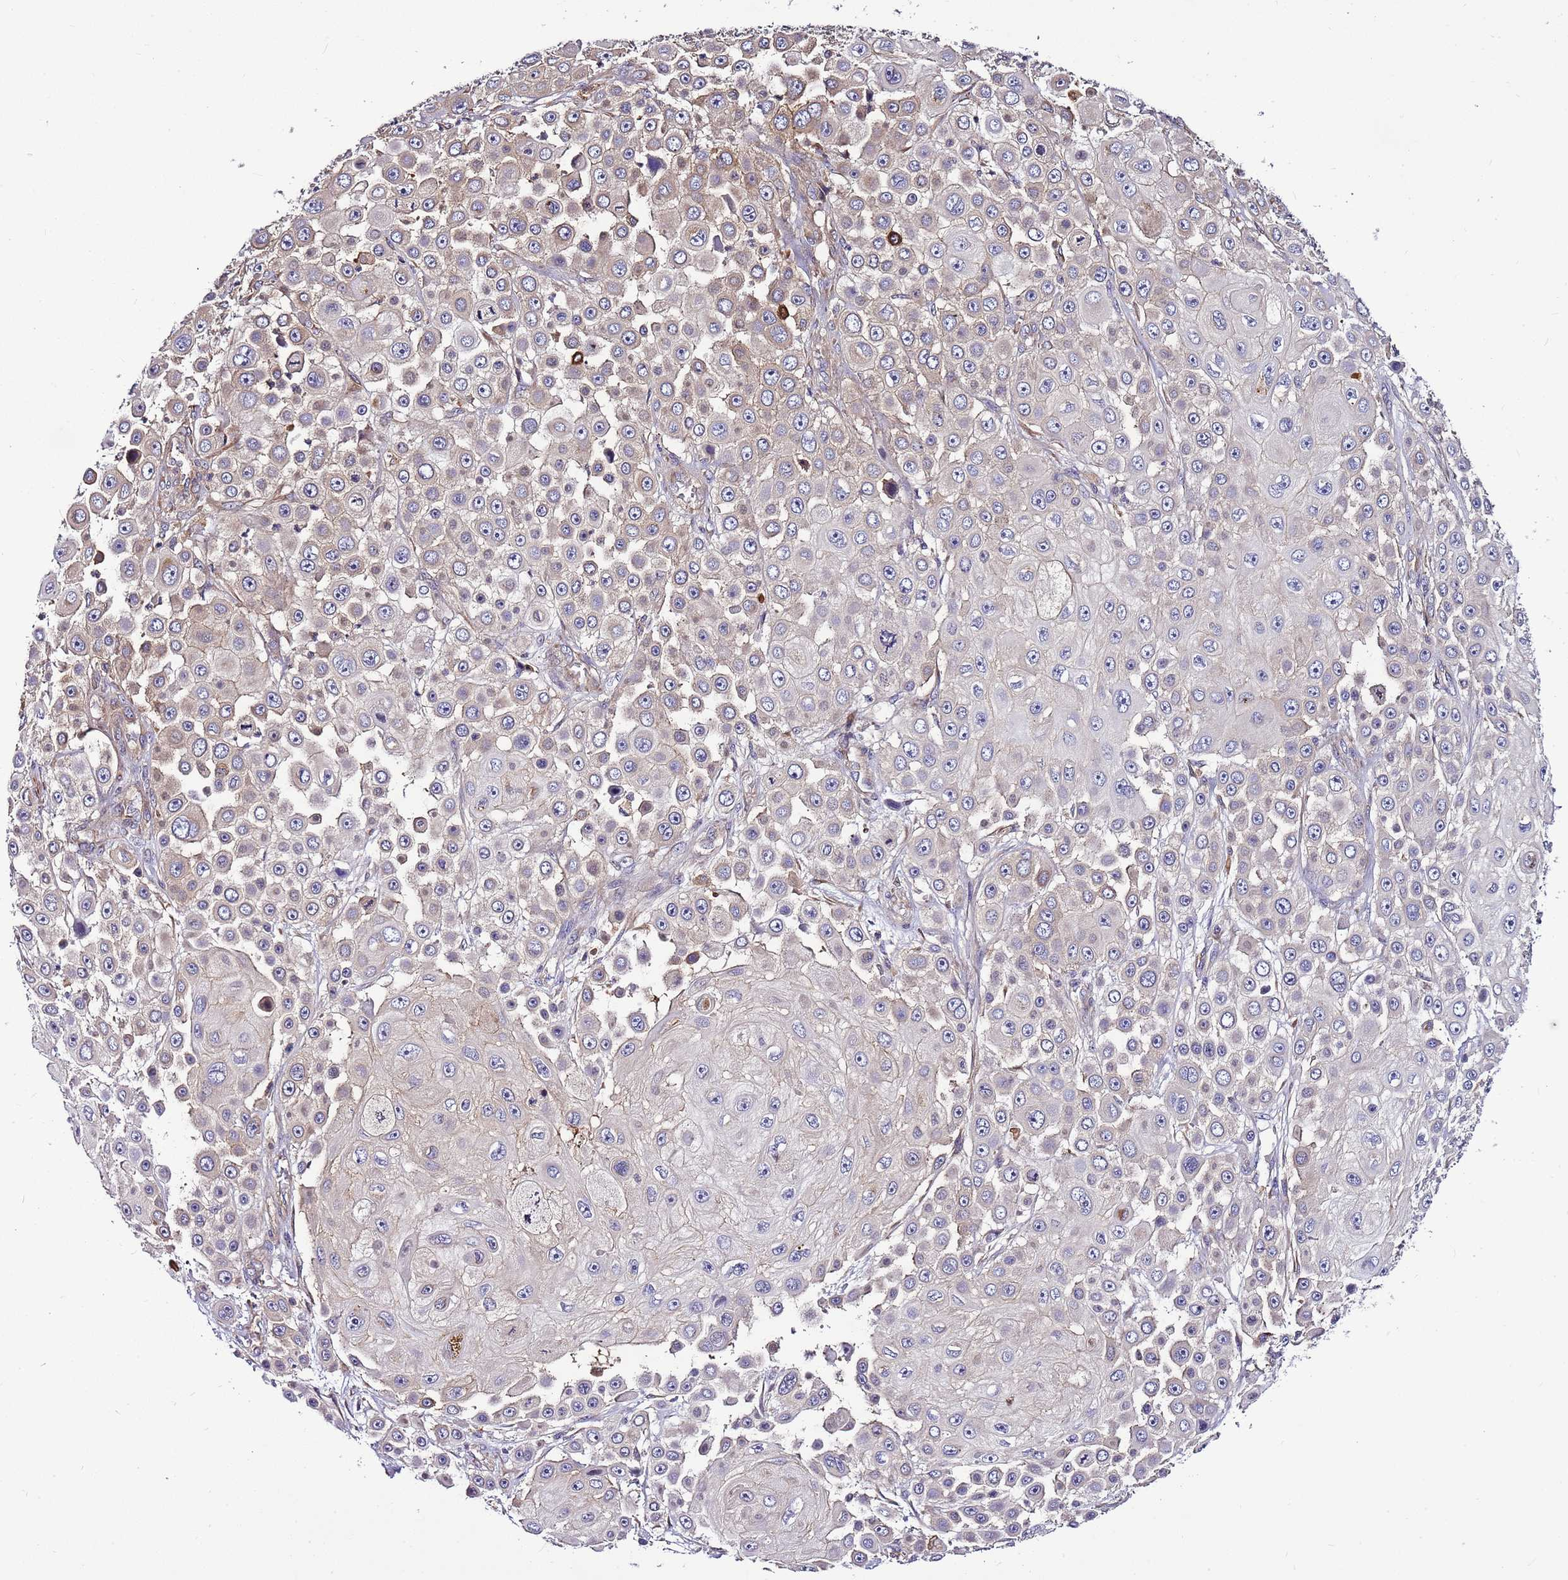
{"staining": {"intensity": "weak", "quantity": "25%-75%", "location": "cytoplasmic/membranous"}, "tissue": "skin cancer", "cell_type": "Tumor cells", "image_type": "cancer", "snomed": [{"axis": "morphology", "description": "Squamous cell carcinoma, NOS"}, {"axis": "topography", "description": "Skin"}], "caption": "About 25%-75% of tumor cells in human squamous cell carcinoma (skin) show weak cytoplasmic/membranous protein positivity as visualized by brown immunohistochemical staining.", "gene": "ATXN2L", "patient": {"sex": "male", "age": 67}}